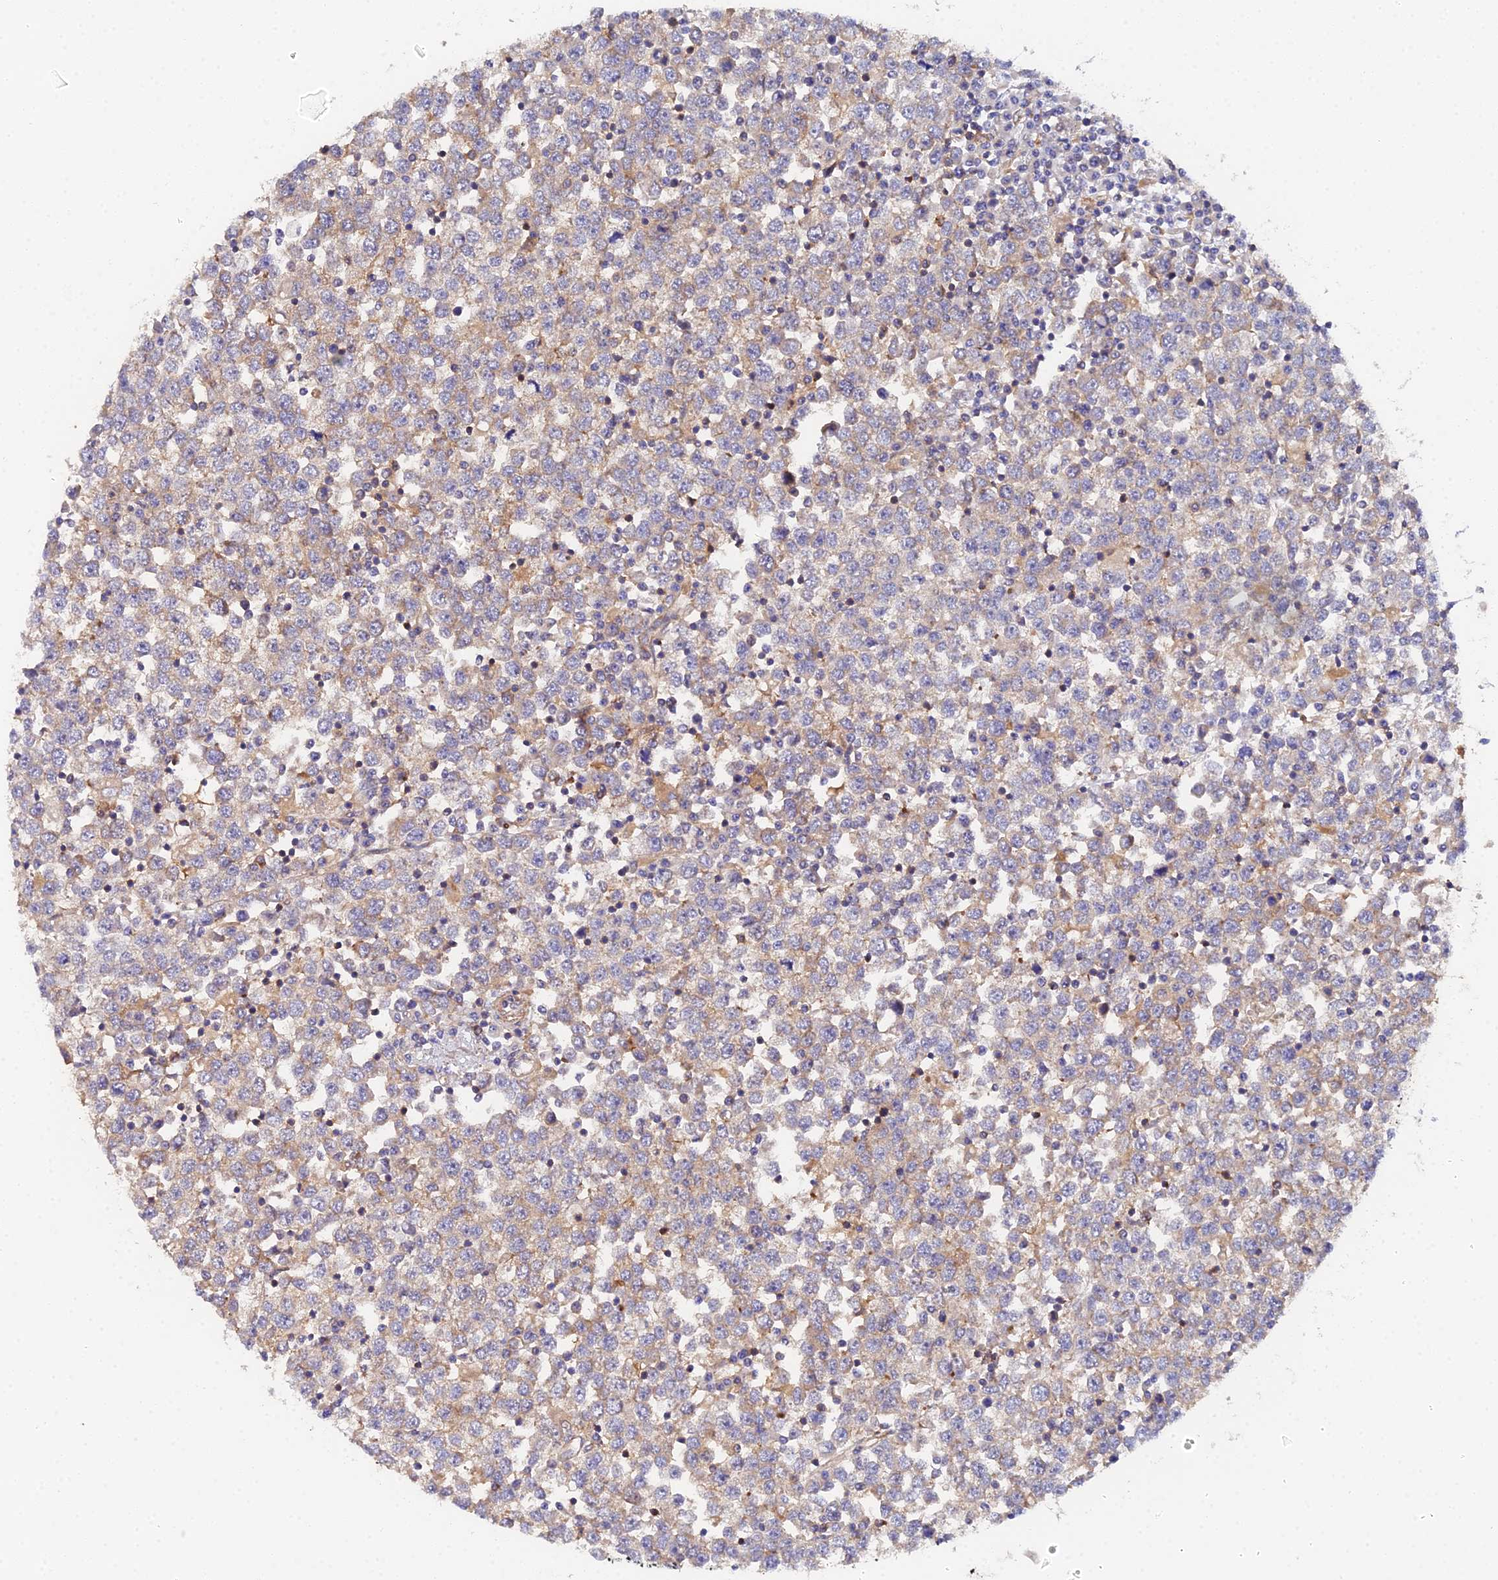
{"staining": {"intensity": "moderate", "quantity": "25%-75%", "location": "cytoplasmic/membranous"}, "tissue": "testis cancer", "cell_type": "Tumor cells", "image_type": "cancer", "snomed": [{"axis": "morphology", "description": "Seminoma, NOS"}, {"axis": "topography", "description": "Testis"}], "caption": "A brown stain highlights moderate cytoplasmic/membranous staining of a protein in testis cancer tumor cells. The protein of interest is stained brown, and the nuclei are stained in blue (DAB (3,3'-diaminobenzidine) IHC with brightfield microscopy, high magnification).", "gene": "GNG5B", "patient": {"sex": "male", "age": 65}}